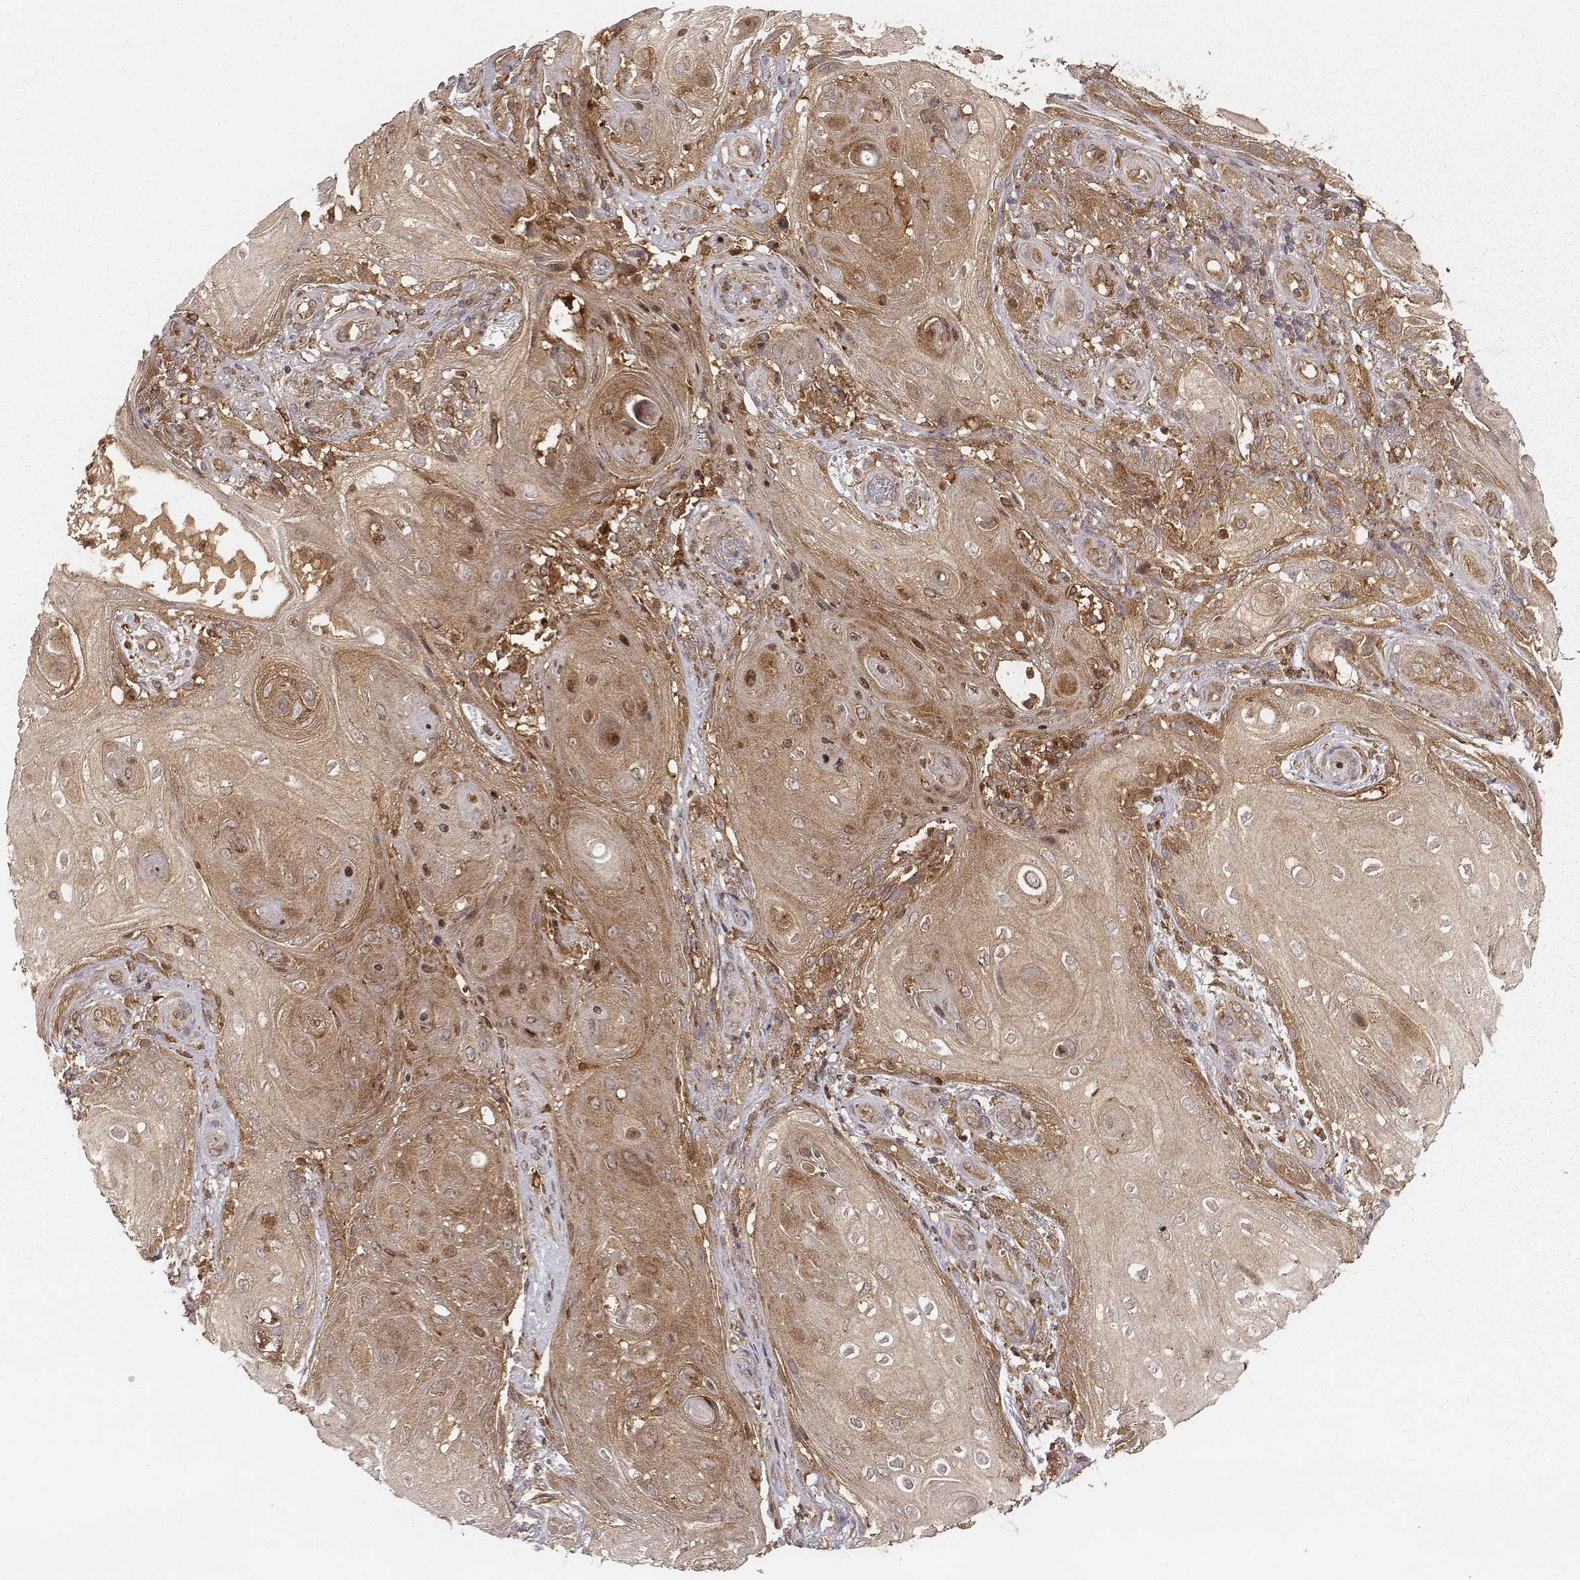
{"staining": {"intensity": "moderate", "quantity": ">75%", "location": "cytoplasmic/membranous"}, "tissue": "skin cancer", "cell_type": "Tumor cells", "image_type": "cancer", "snomed": [{"axis": "morphology", "description": "Squamous cell carcinoma, NOS"}, {"axis": "topography", "description": "Skin"}], "caption": "Human skin squamous cell carcinoma stained for a protein (brown) shows moderate cytoplasmic/membranous positive expression in about >75% of tumor cells.", "gene": "VPS26A", "patient": {"sex": "male", "age": 62}}